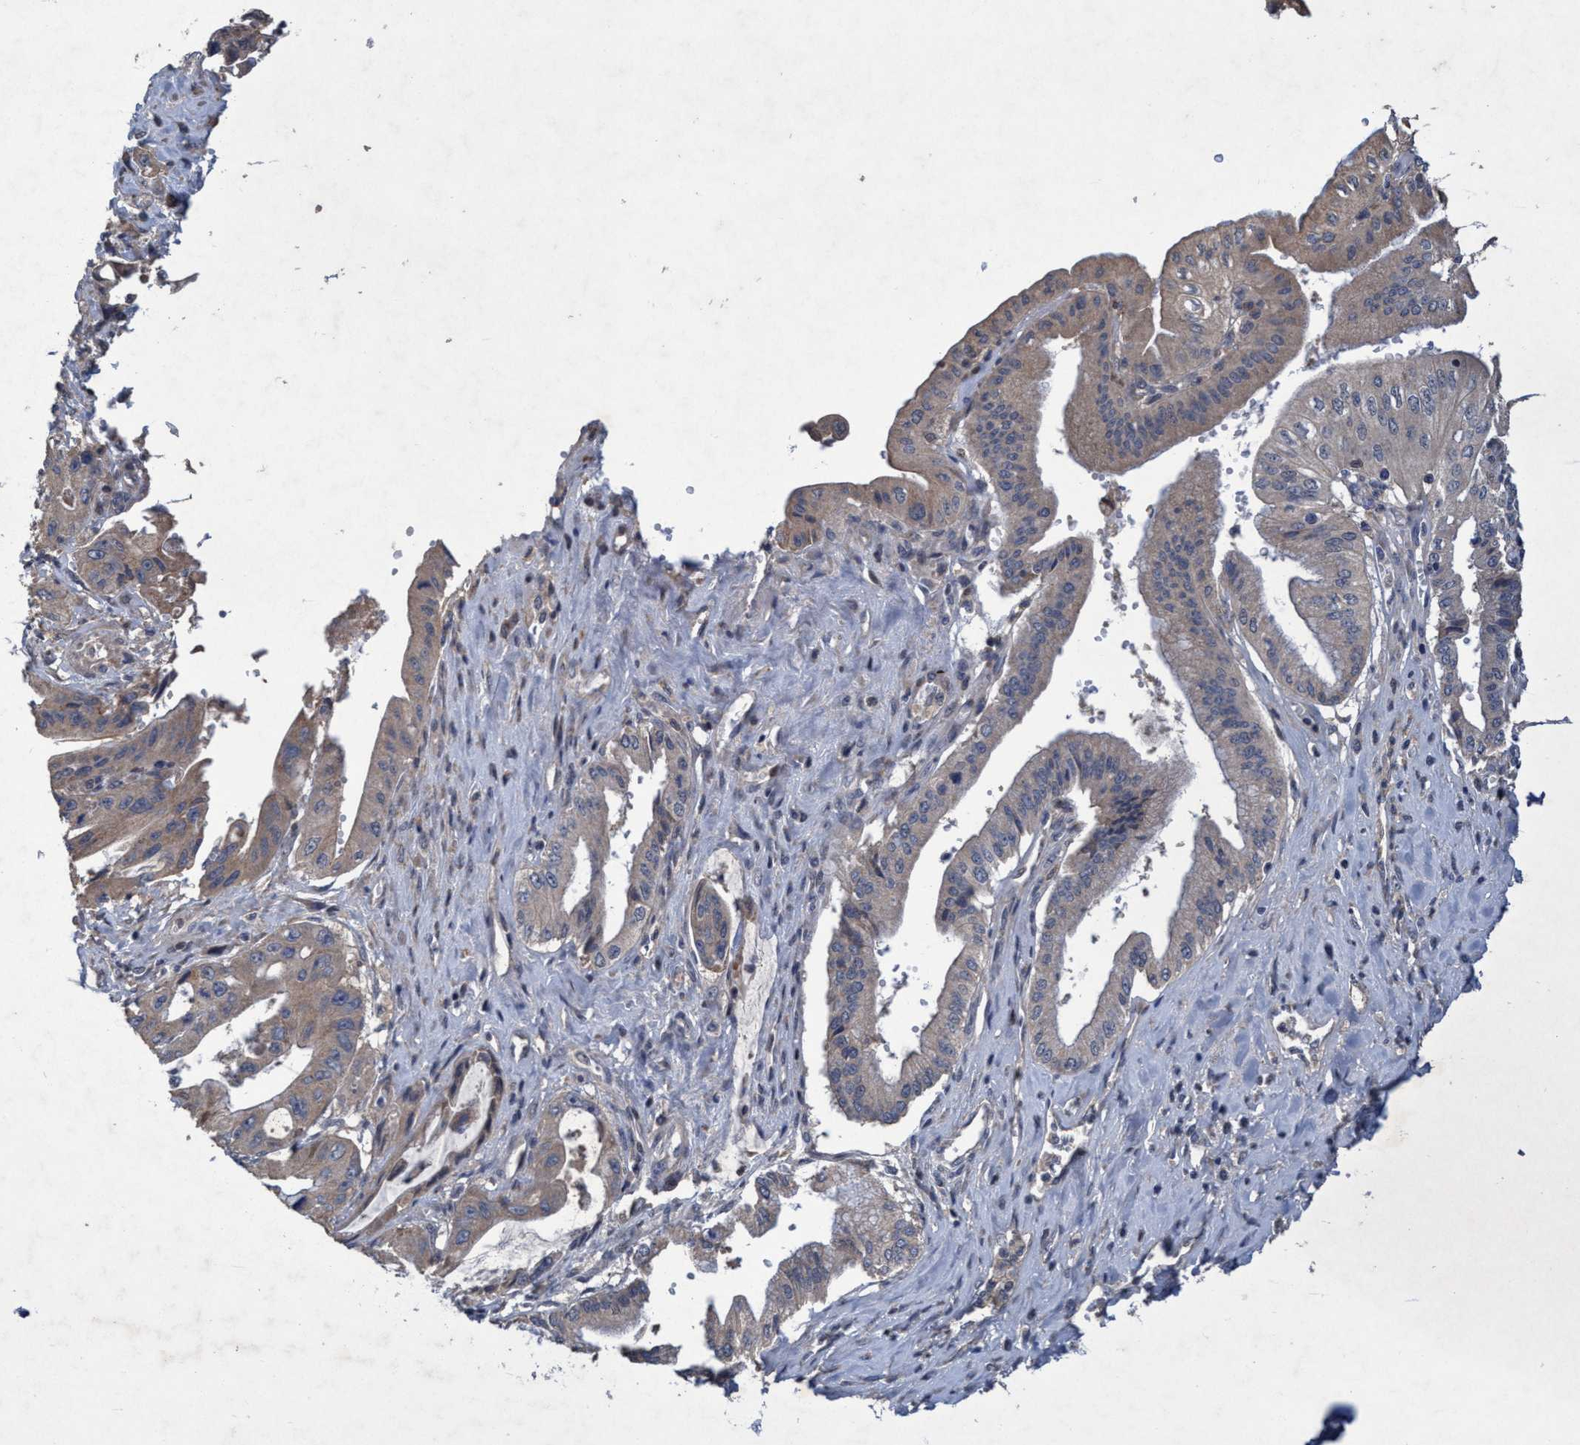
{"staining": {"intensity": "weak", "quantity": "<25%", "location": "cytoplasmic/membranous"}, "tissue": "pancreatic cancer", "cell_type": "Tumor cells", "image_type": "cancer", "snomed": [{"axis": "morphology", "description": "Adenocarcinoma, NOS"}, {"axis": "topography", "description": "Pancreas"}], "caption": "The photomicrograph shows no staining of tumor cells in adenocarcinoma (pancreatic). The staining was performed using DAB (3,3'-diaminobenzidine) to visualize the protein expression in brown, while the nuclei were stained in blue with hematoxylin (Magnification: 20x).", "gene": "ZNF677", "patient": {"sex": "female", "age": 73}}